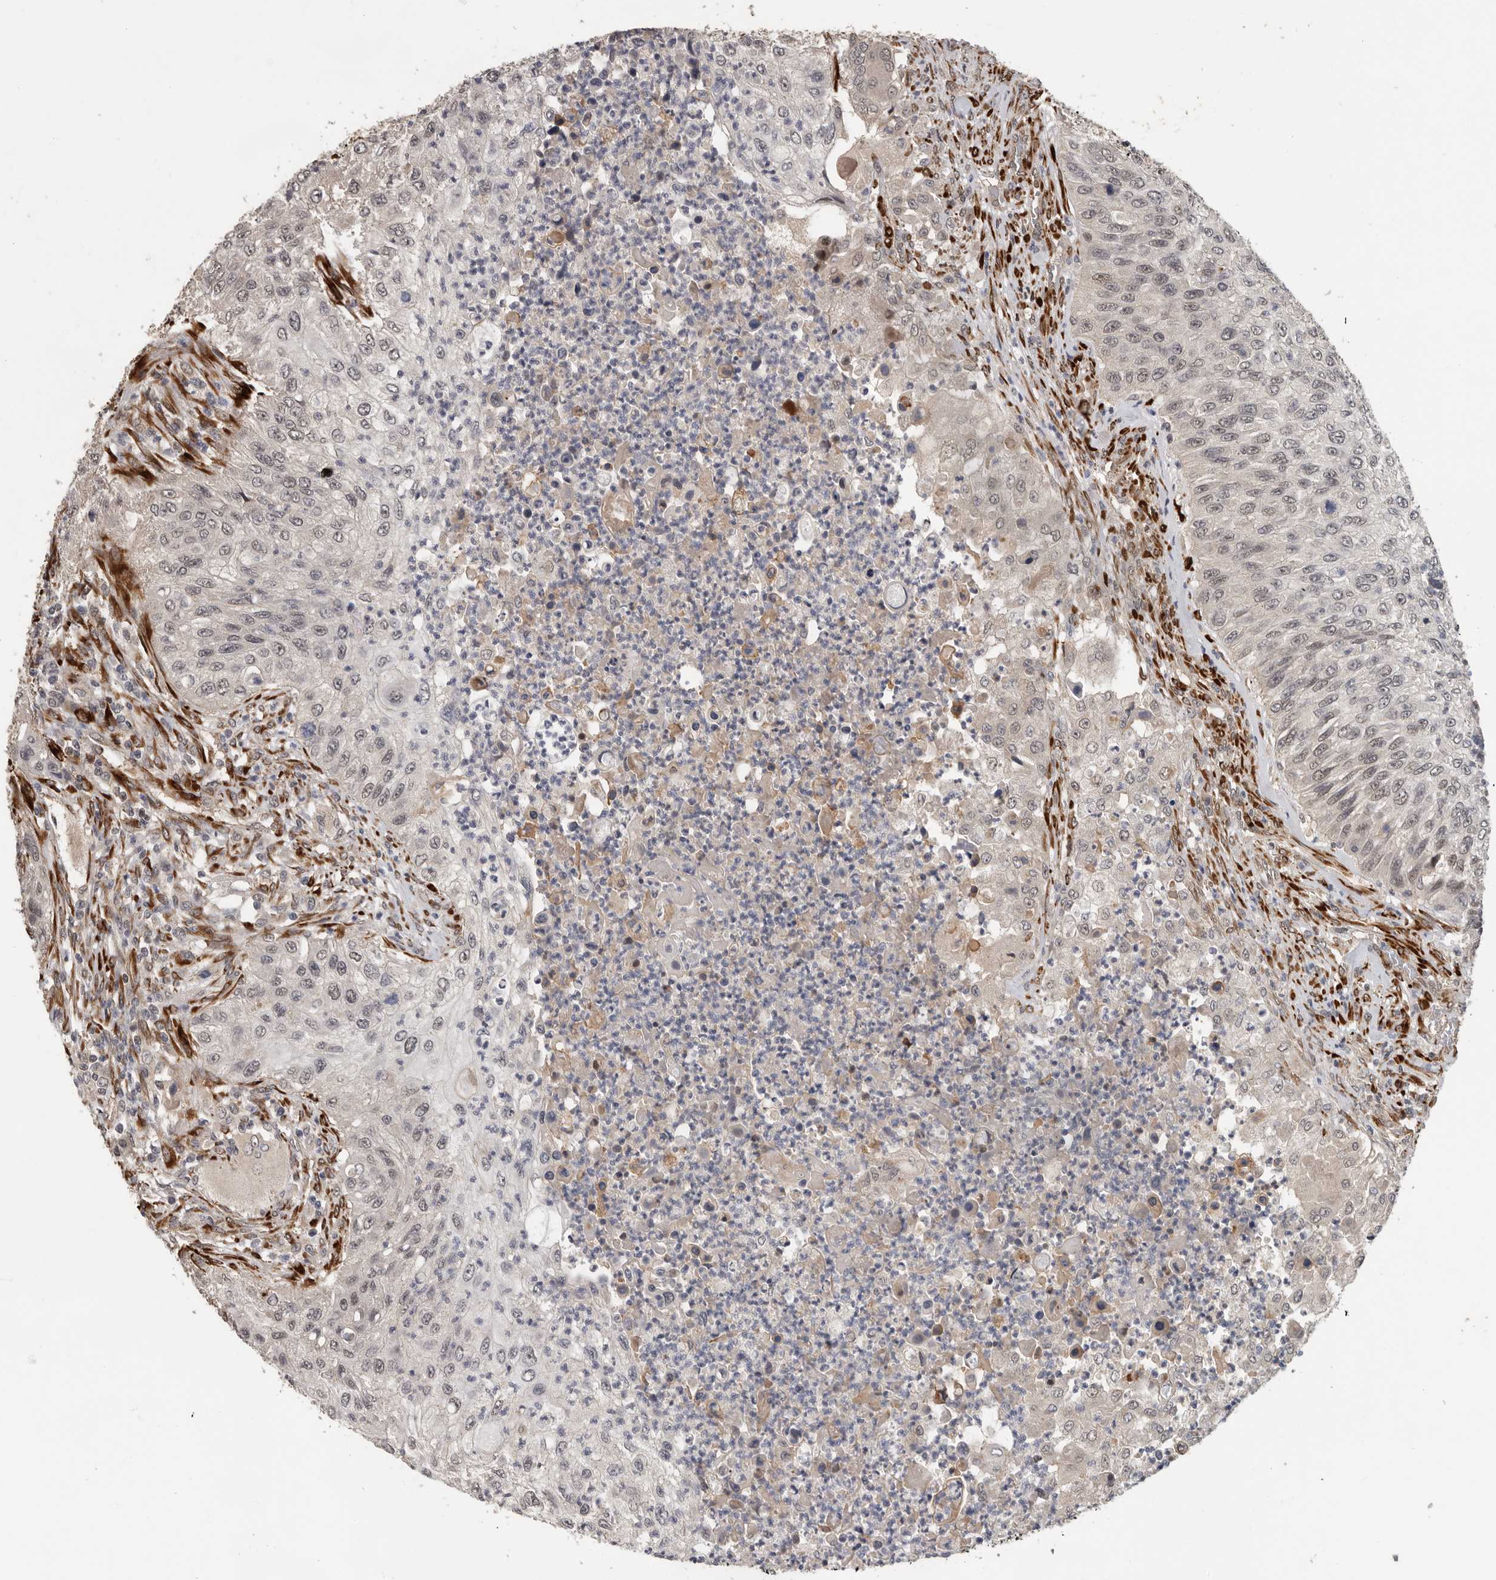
{"staining": {"intensity": "weak", "quantity": "25%-75%", "location": "nuclear"}, "tissue": "urothelial cancer", "cell_type": "Tumor cells", "image_type": "cancer", "snomed": [{"axis": "morphology", "description": "Urothelial carcinoma, High grade"}, {"axis": "topography", "description": "Urinary bladder"}], "caption": "Protein expression analysis of human urothelial cancer reveals weak nuclear positivity in about 25%-75% of tumor cells.", "gene": "HENMT1", "patient": {"sex": "female", "age": 60}}